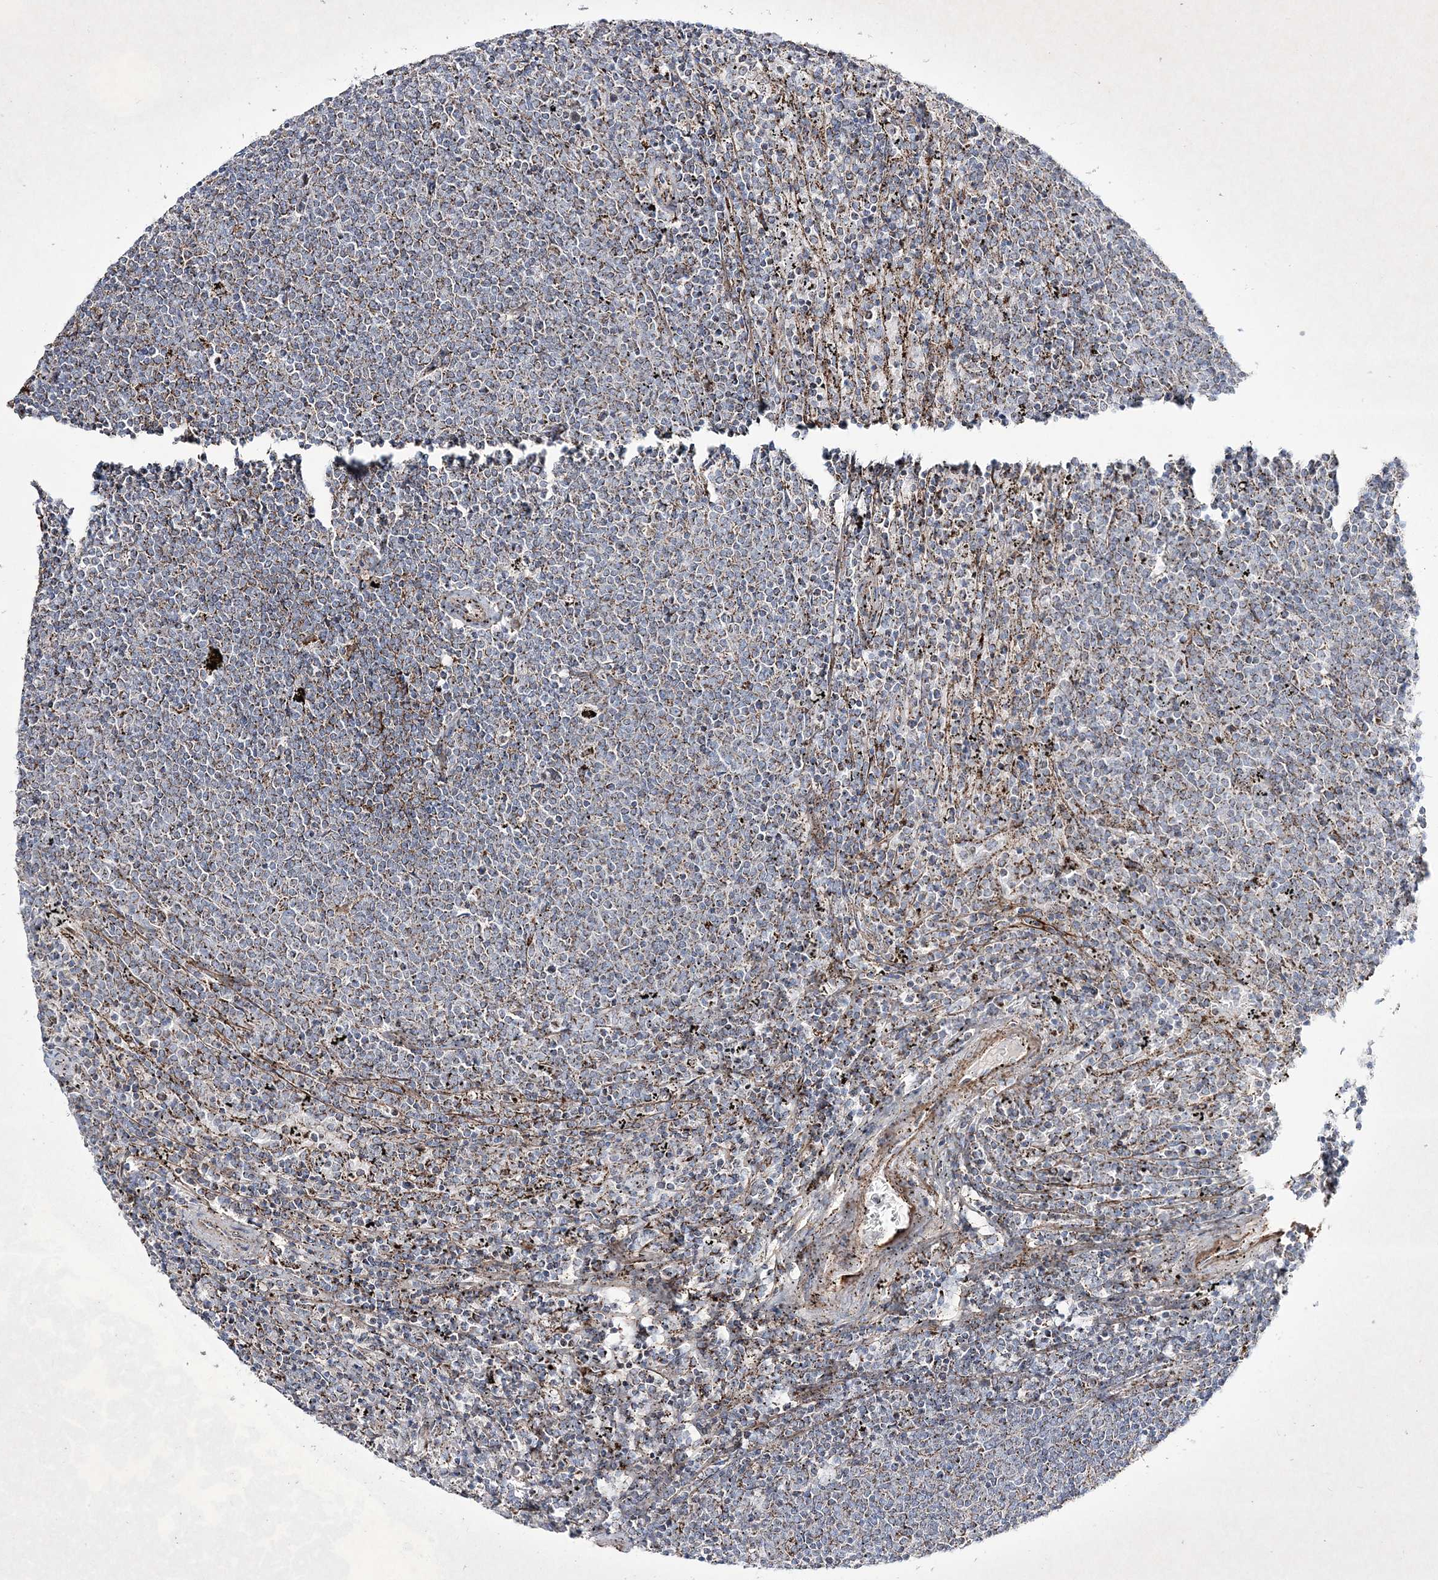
{"staining": {"intensity": "weak", "quantity": "<25%", "location": "cytoplasmic/membranous"}, "tissue": "lymphoma", "cell_type": "Tumor cells", "image_type": "cancer", "snomed": [{"axis": "morphology", "description": "Malignant lymphoma, non-Hodgkin's type, Low grade"}, {"axis": "topography", "description": "Spleen"}], "caption": "A histopathology image of lymphoma stained for a protein reveals no brown staining in tumor cells. The staining is performed using DAB (3,3'-diaminobenzidine) brown chromogen with nuclei counter-stained in using hematoxylin.", "gene": "RICTOR", "patient": {"sex": "female", "age": 50}}